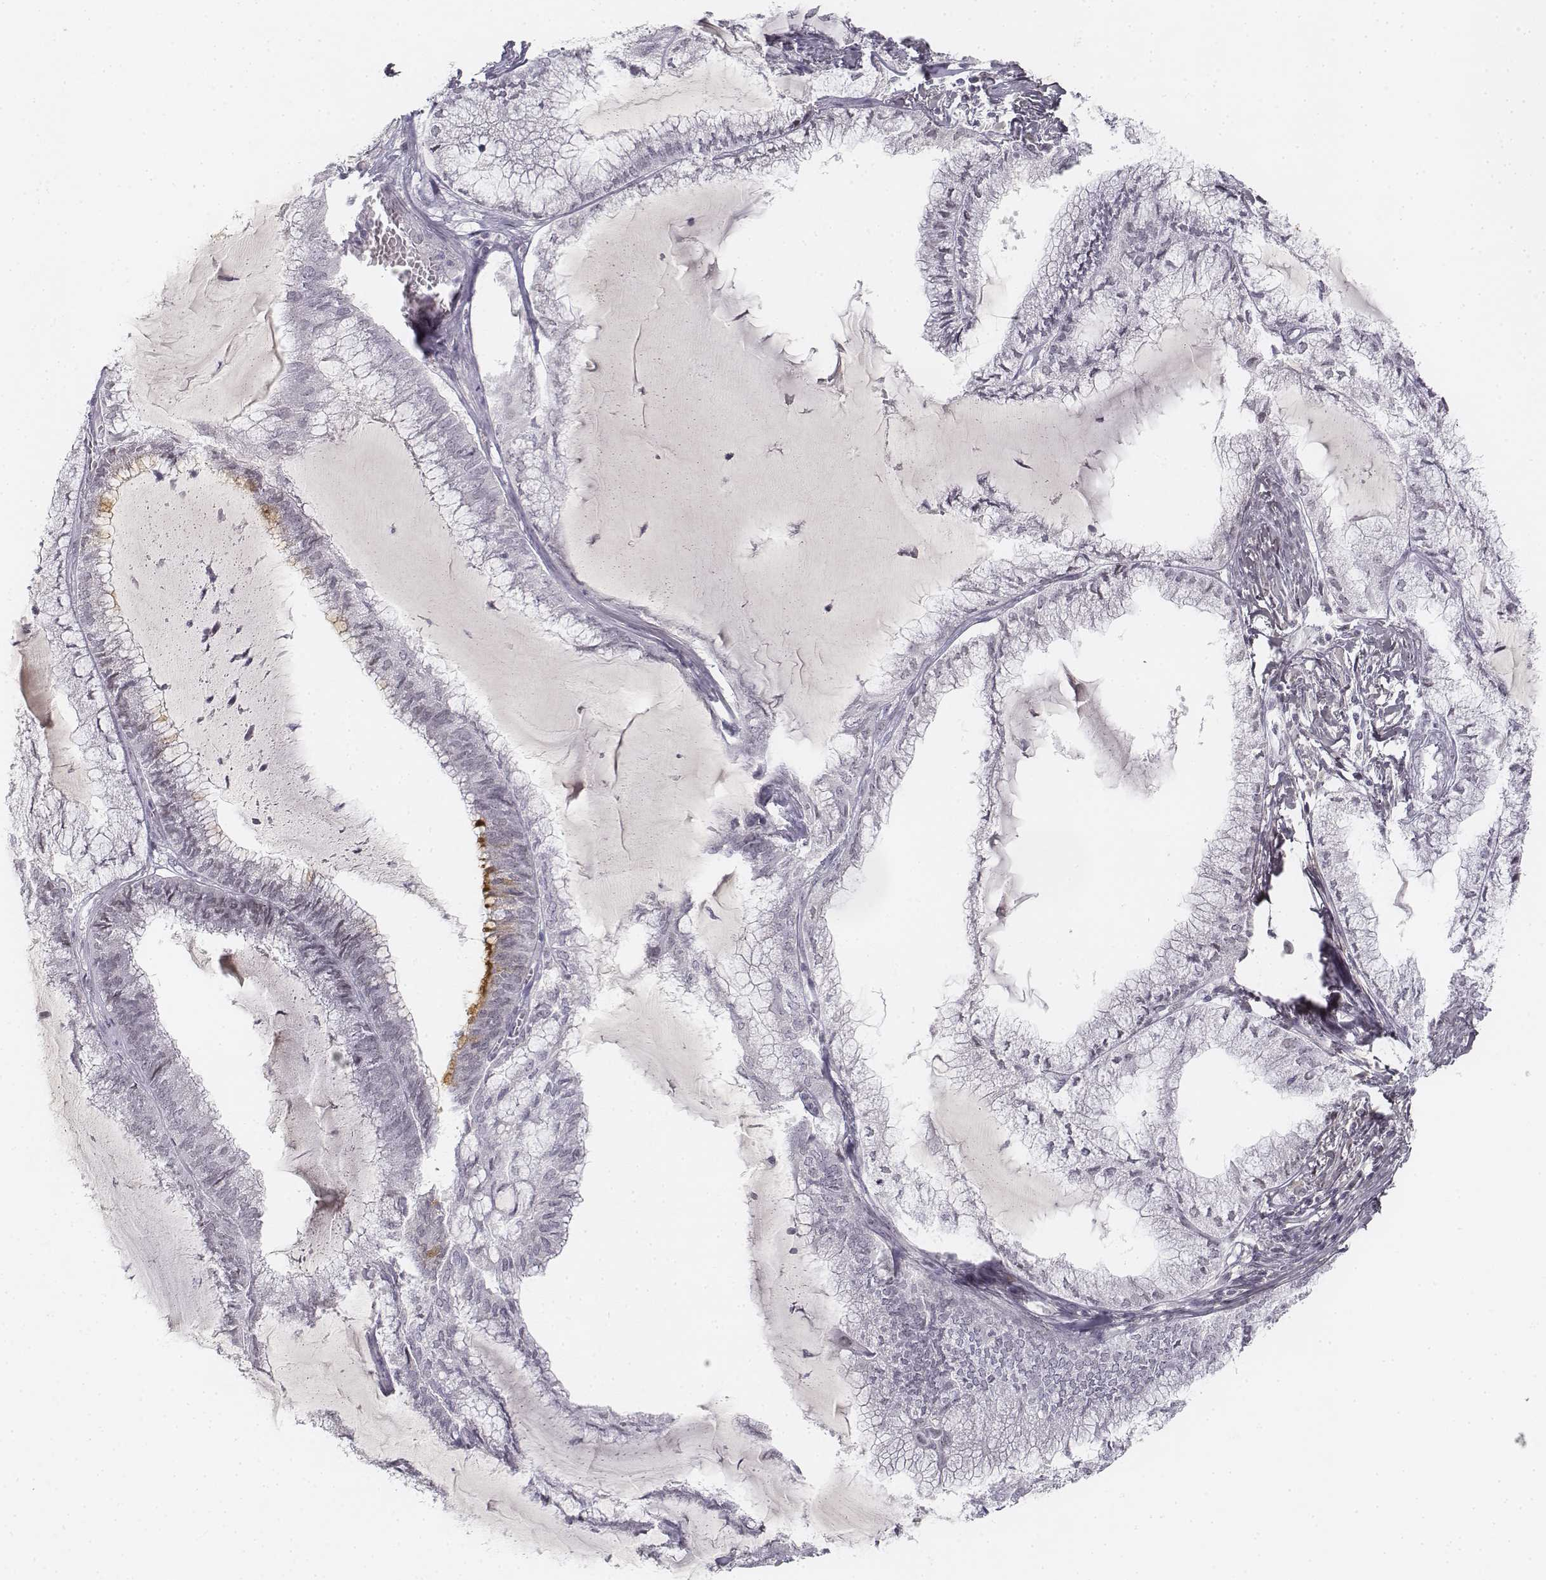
{"staining": {"intensity": "negative", "quantity": "none", "location": "none"}, "tissue": "endometrial cancer", "cell_type": "Tumor cells", "image_type": "cancer", "snomed": [{"axis": "morphology", "description": "Carcinoma, NOS"}, {"axis": "topography", "description": "Endometrium"}], "caption": "Tumor cells show no significant staining in carcinoma (endometrial).", "gene": "KRT84", "patient": {"sex": "female", "age": 62}}